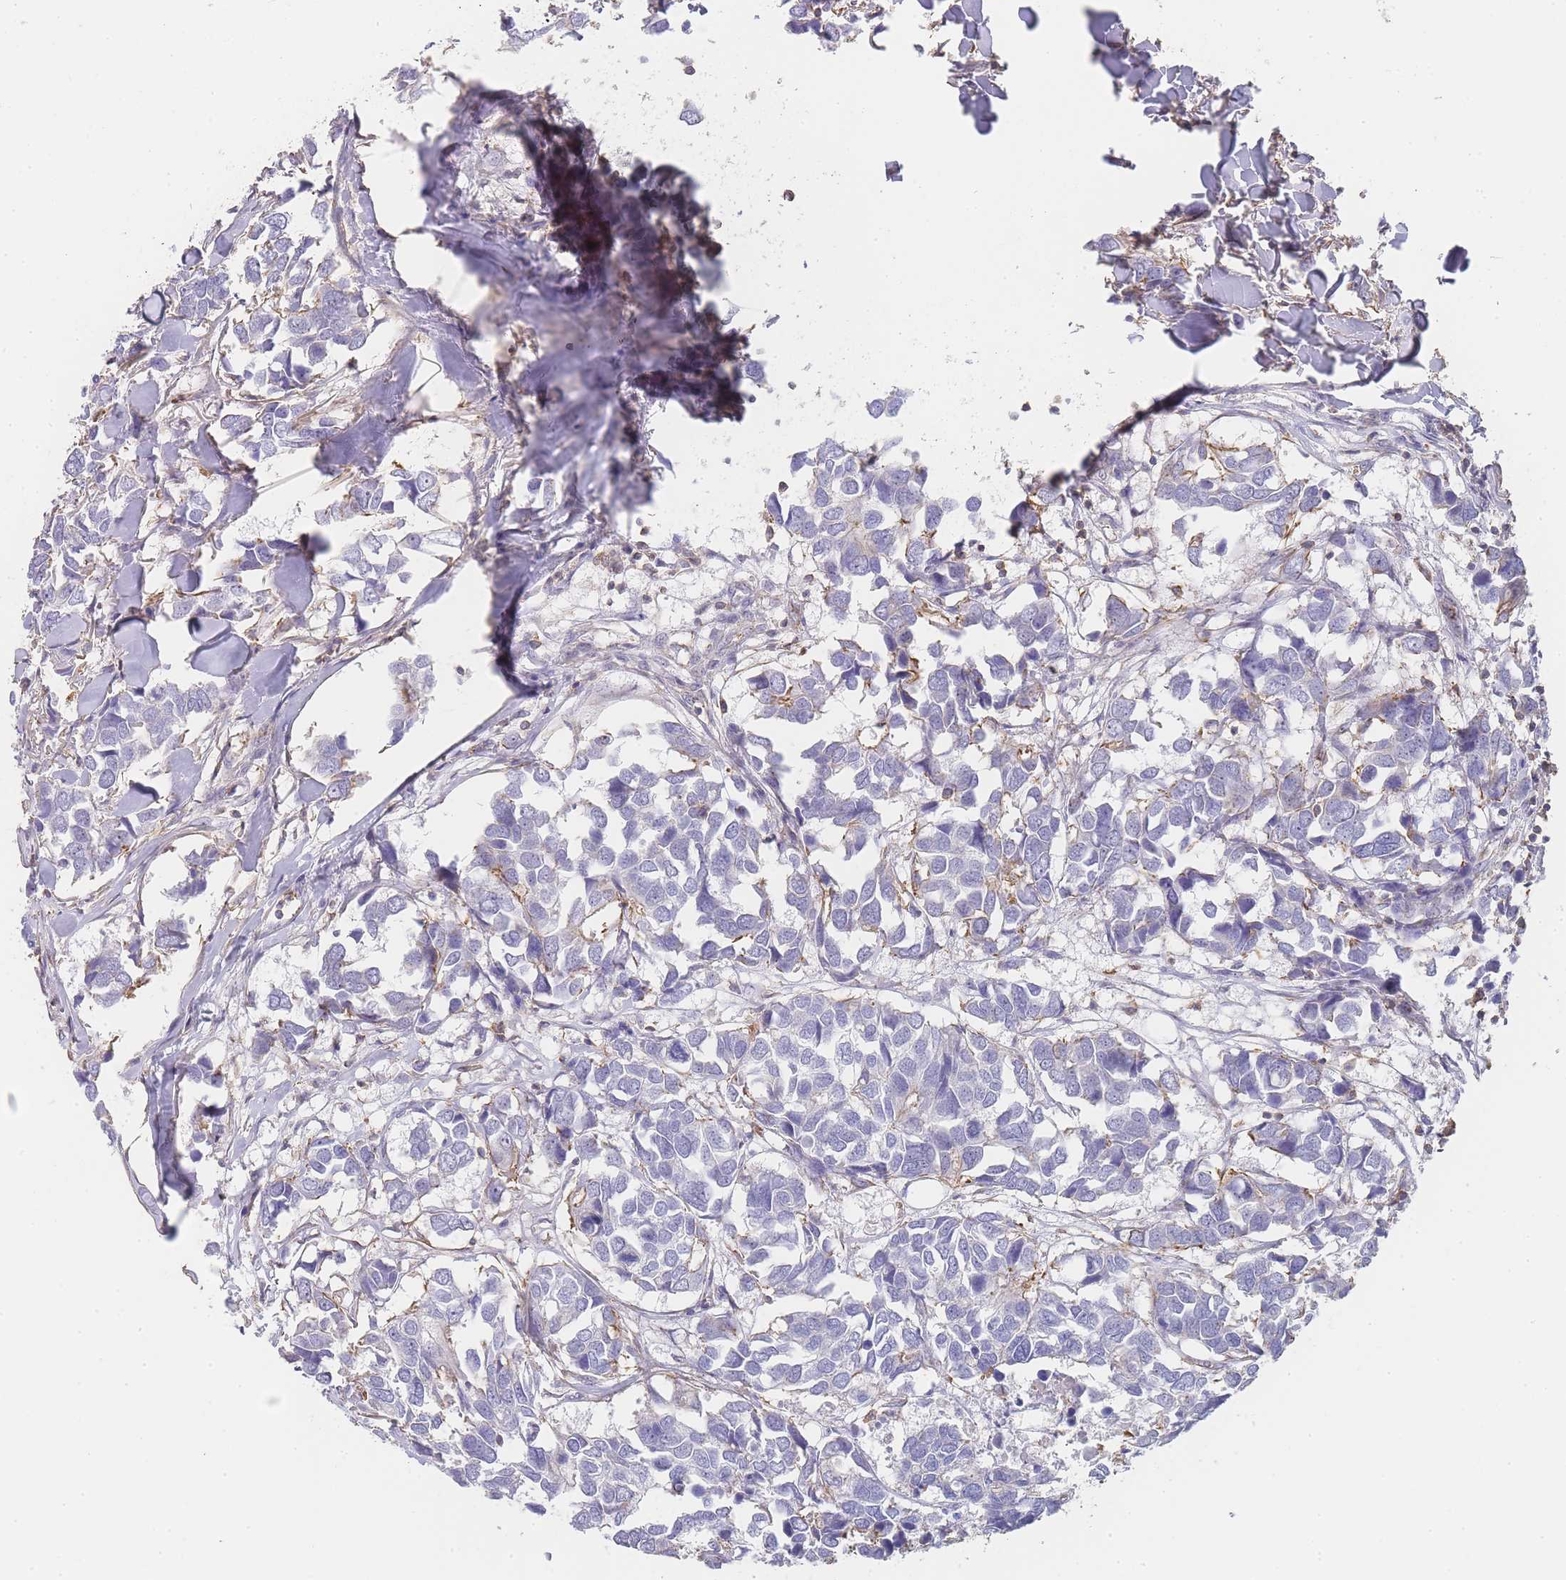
{"staining": {"intensity": "negative", "quantity": "none", "location": "none"}, "tissue": "breast cancer", "cell_type": "Tumor cells", "image_type": "cancer", "snomed": [{"axis": "morphology", "description": "Duct carcinoma"}, {"axis": "topography", "description": "Breast"}], "caption": "An immunohistochemistry histopathology image of infiltrating ductal carcinoma (breast) is shown. There is no staining in tumor cells of infiltrating ductal carcinoma (breast).", "gene": "NOP14", "patient": {"sex": "female", "age": 83}}